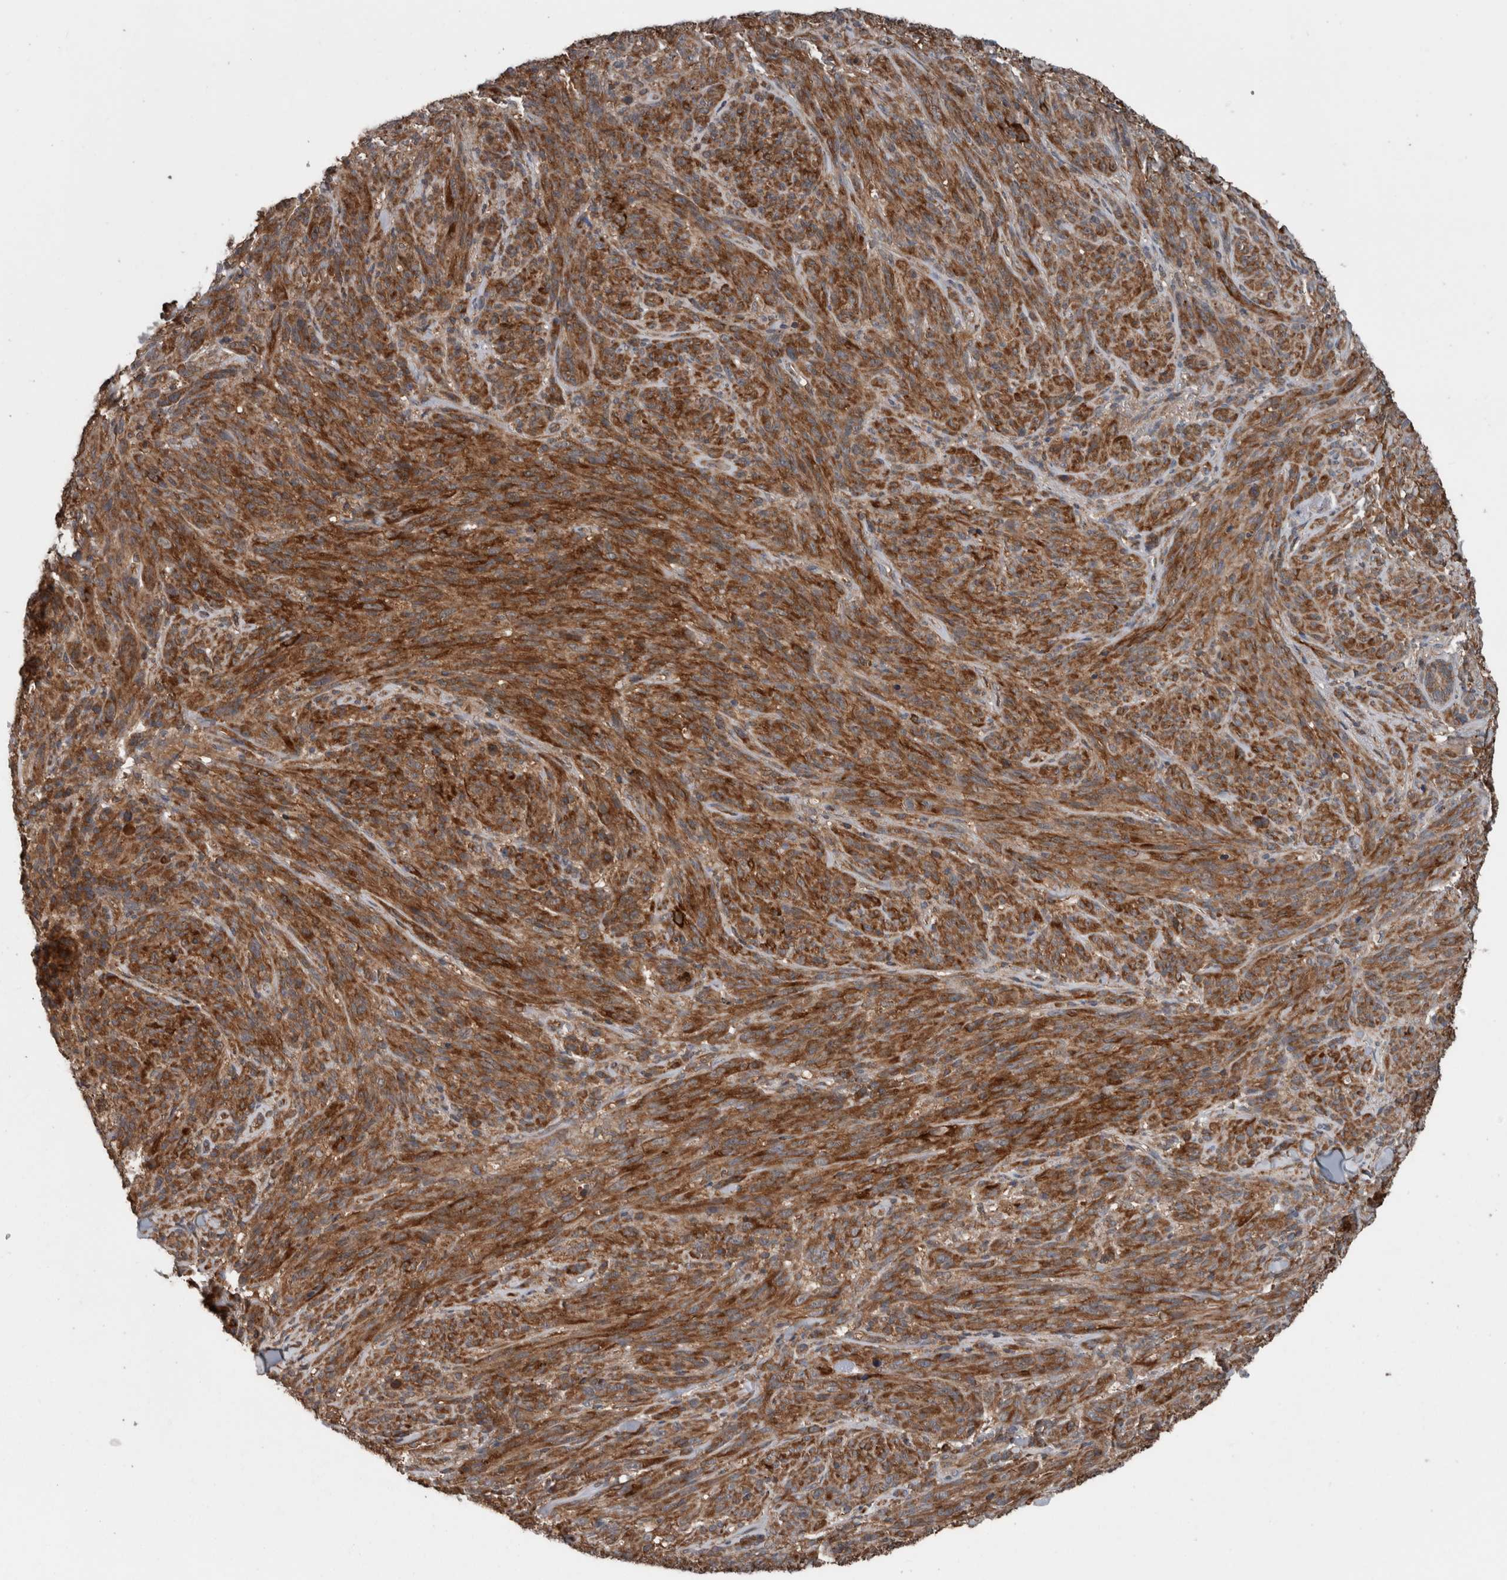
{"staining": {"intensity": "moderate", "quantity": ">75%", "location": "cytoplasmic/membranous"}, "tissue": "melanoma", "cell_type": "Tumor cells", "image_type": "cancer", "snomed": [{"axis": "morphology", "description": "Malignant melanoma, NOS"}, {"axis": "topography", "description": "Skin of head"}], "caption": "The immunohistochemical stain labels moderate cytoplasmic/membranous positivity in tumor cells of malignant melanoma tissue.", "gene": "RIOK3", "patient": {"sex": "male", "age": 96}}